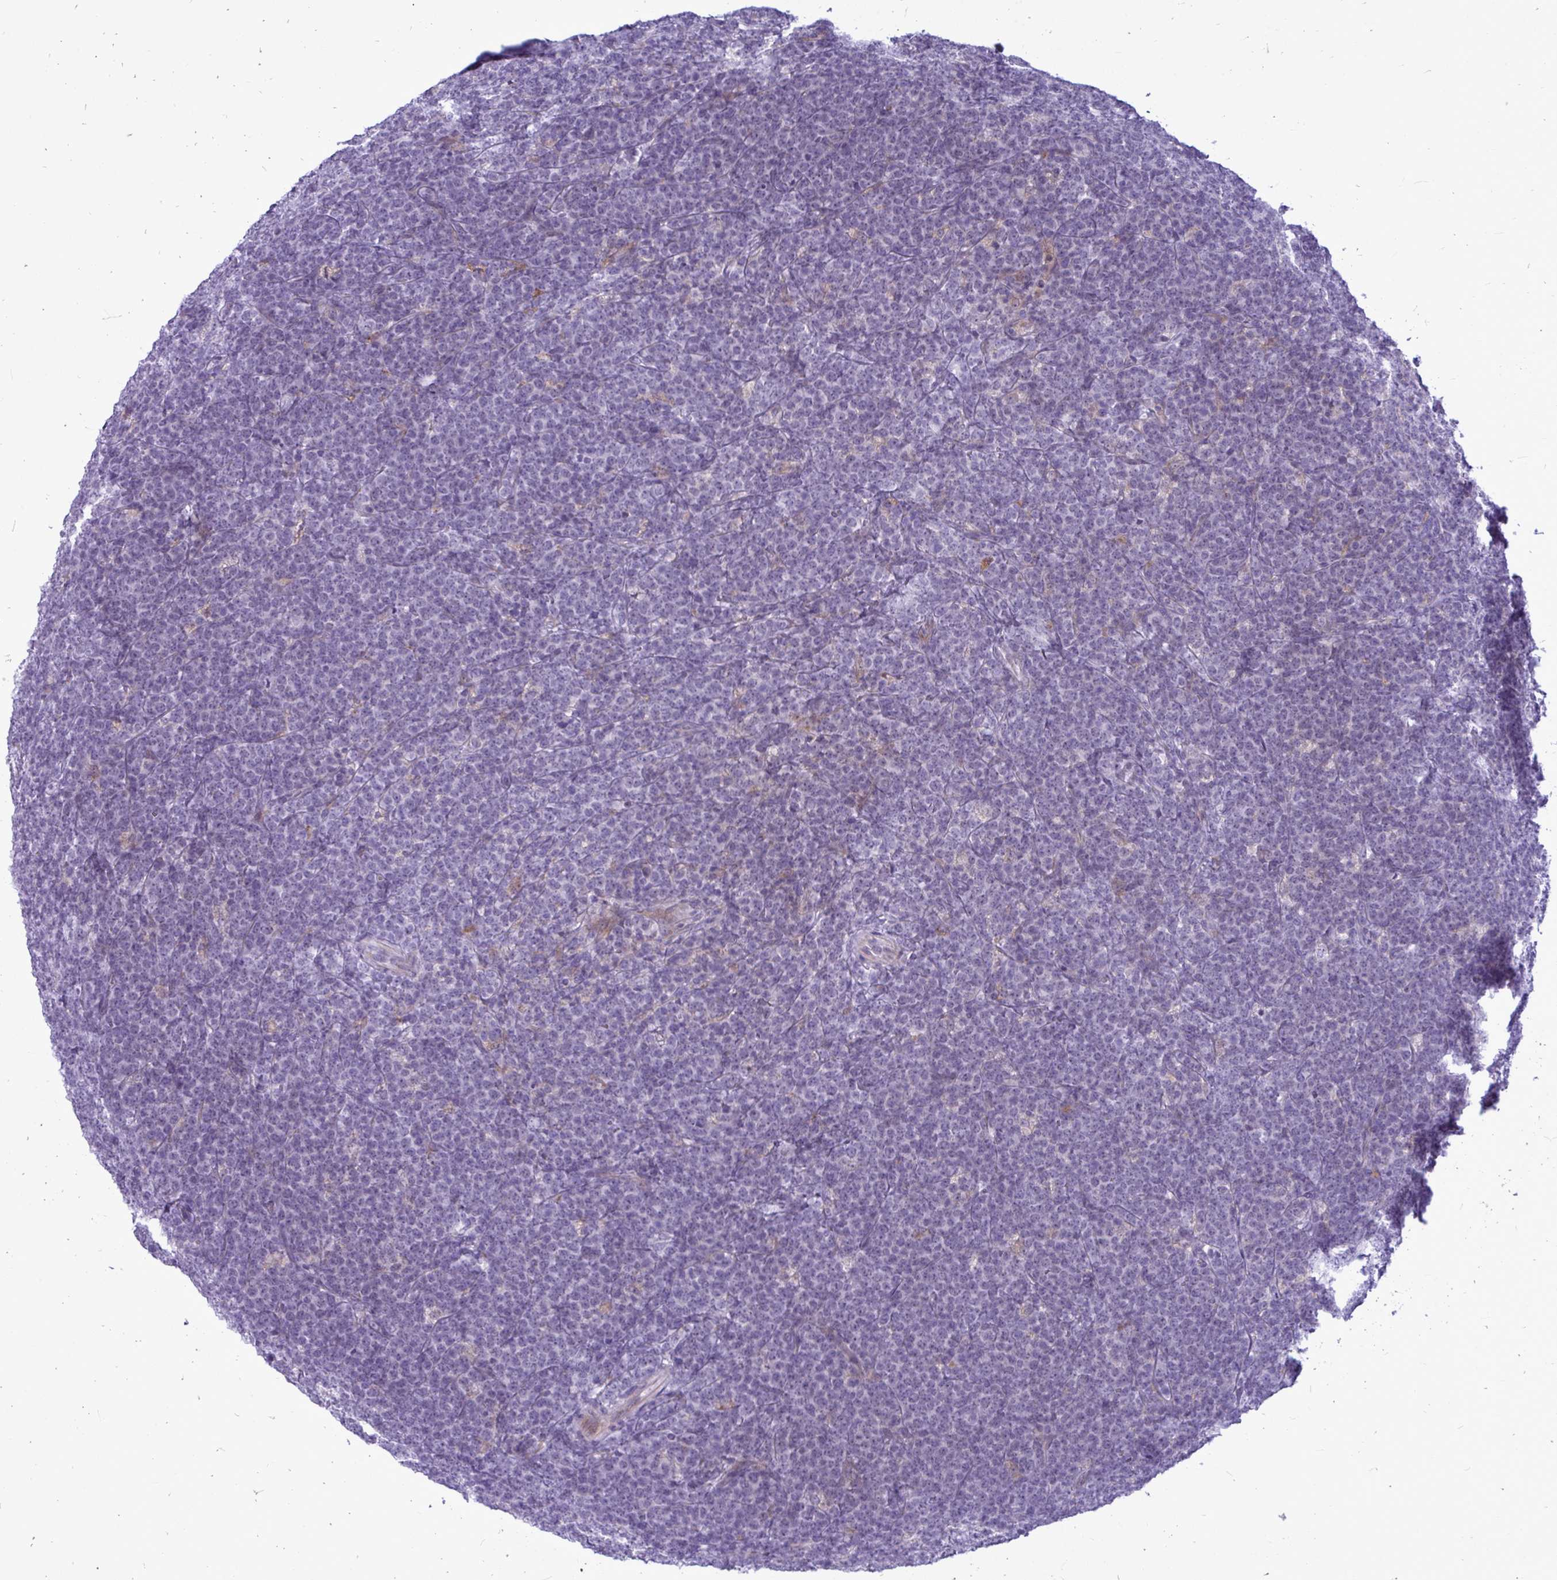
{"staining": {"intensity": "negative", "quantity": "none", "location": "none"}, "tissue": "lymphoma", "cell_type": "Tumor cells", "image_type": "cancer", "snomed": [{"axis": "morphology", "description": "Malignant lymphoma, non-Hodgkin's type, High grade"}, {"axis": "topography", "description": "Small intestine"}, {"axis": "topography", "description": "Colon"}], "caption": "Immunohistochemical staining of human lymphoma demonstrates no significant positivity in tumor cells.", "gene": "ZSCAN25", "patient": {"sex": "male", "age": 8}}